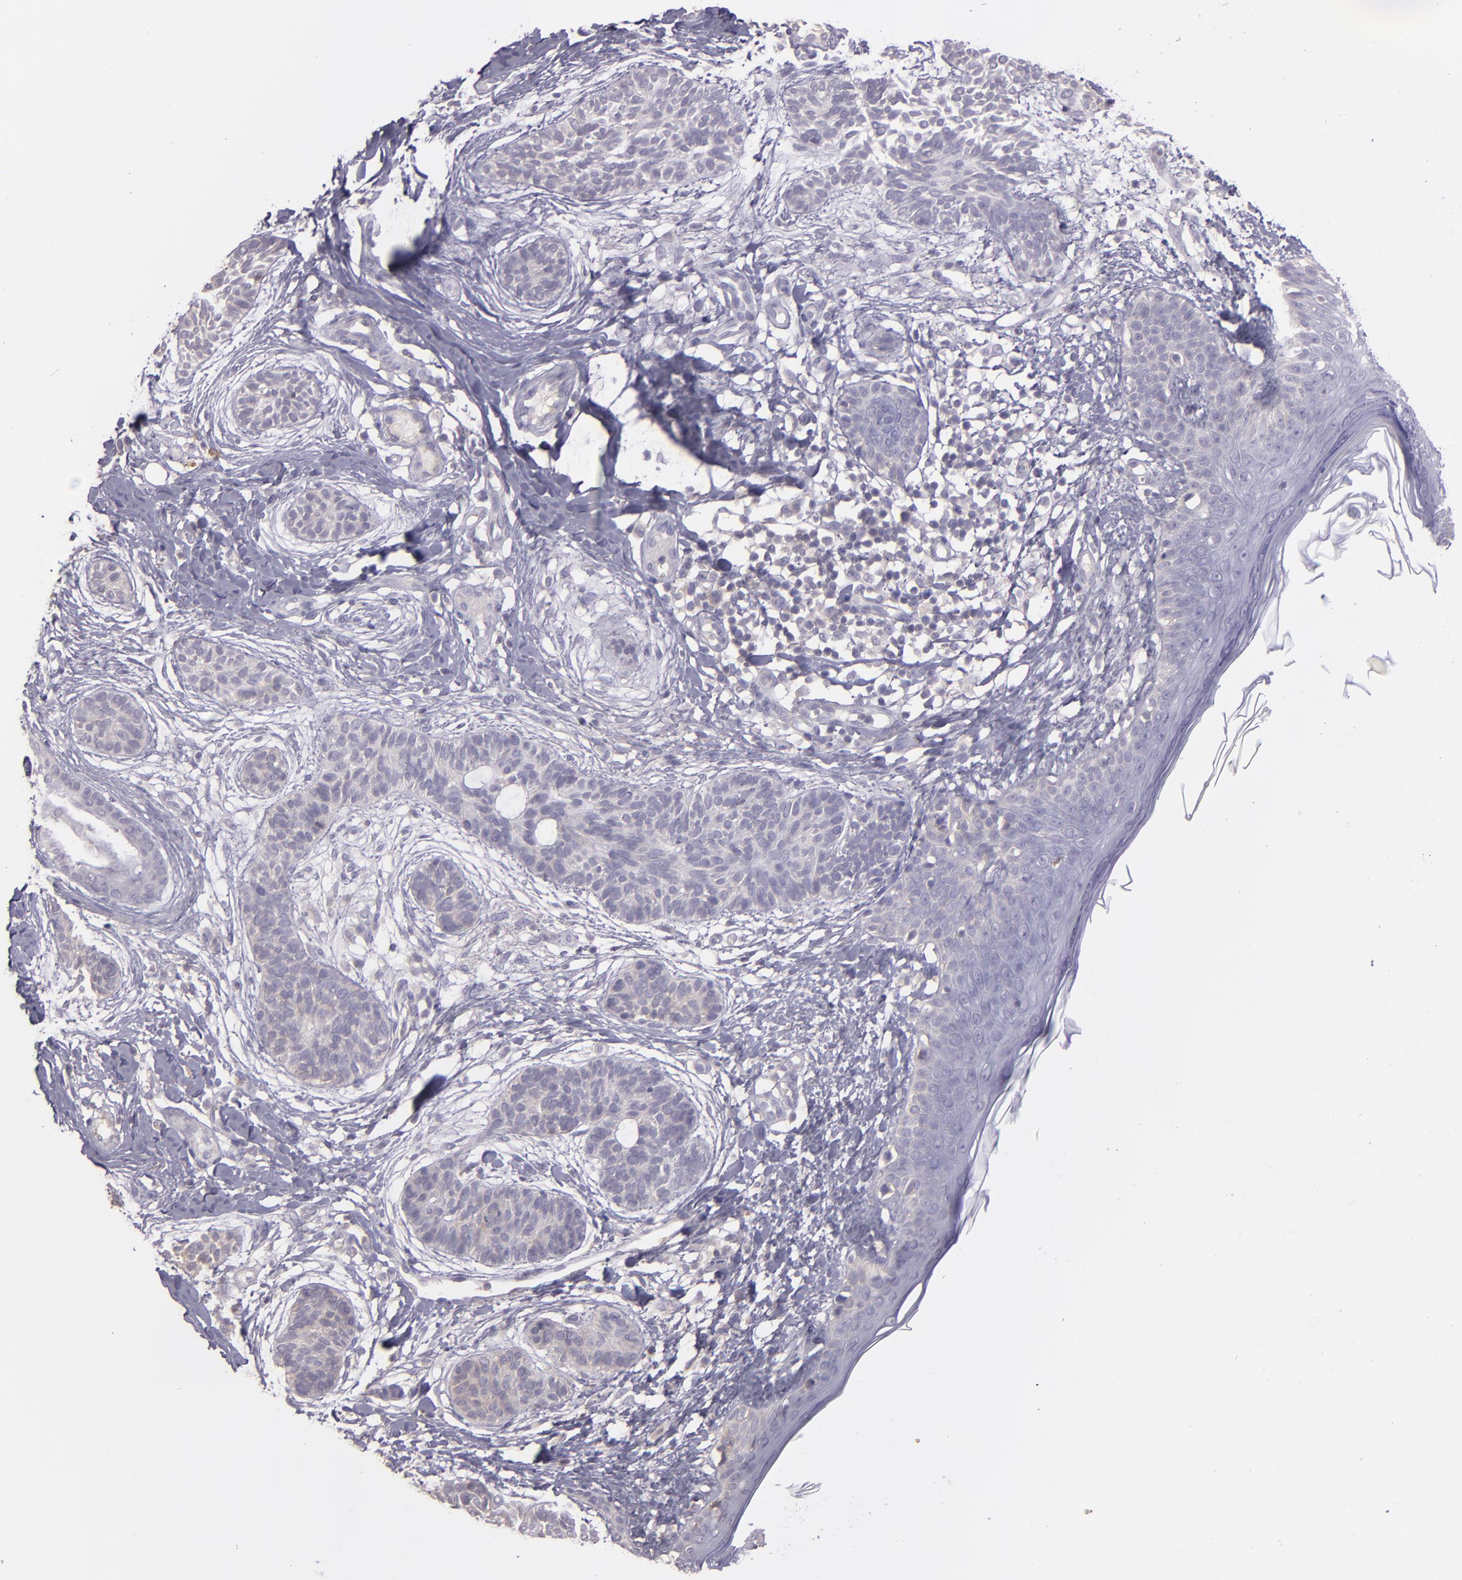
{"staining": {"intensity": "weak", "quantity": "<25%", "location": "cytoplasmic/membranous"}, "tissue": "skin cancer", "cell_type": "Tumor cells", "image_type": "cancer", "snomed": [{"axis": "morphology", "description": "Normal tissue, NOS"}, {"axis": "morphology", "description": "Basal cell carcinoma"}, {"axis": "topography", "description": "Skin"}], "caption": "Tumor cells are negative for brown protein staining in skin basal cell carcinoma.", "gene": "ECE1", "patient": {"sex": "male", "age": 63}}